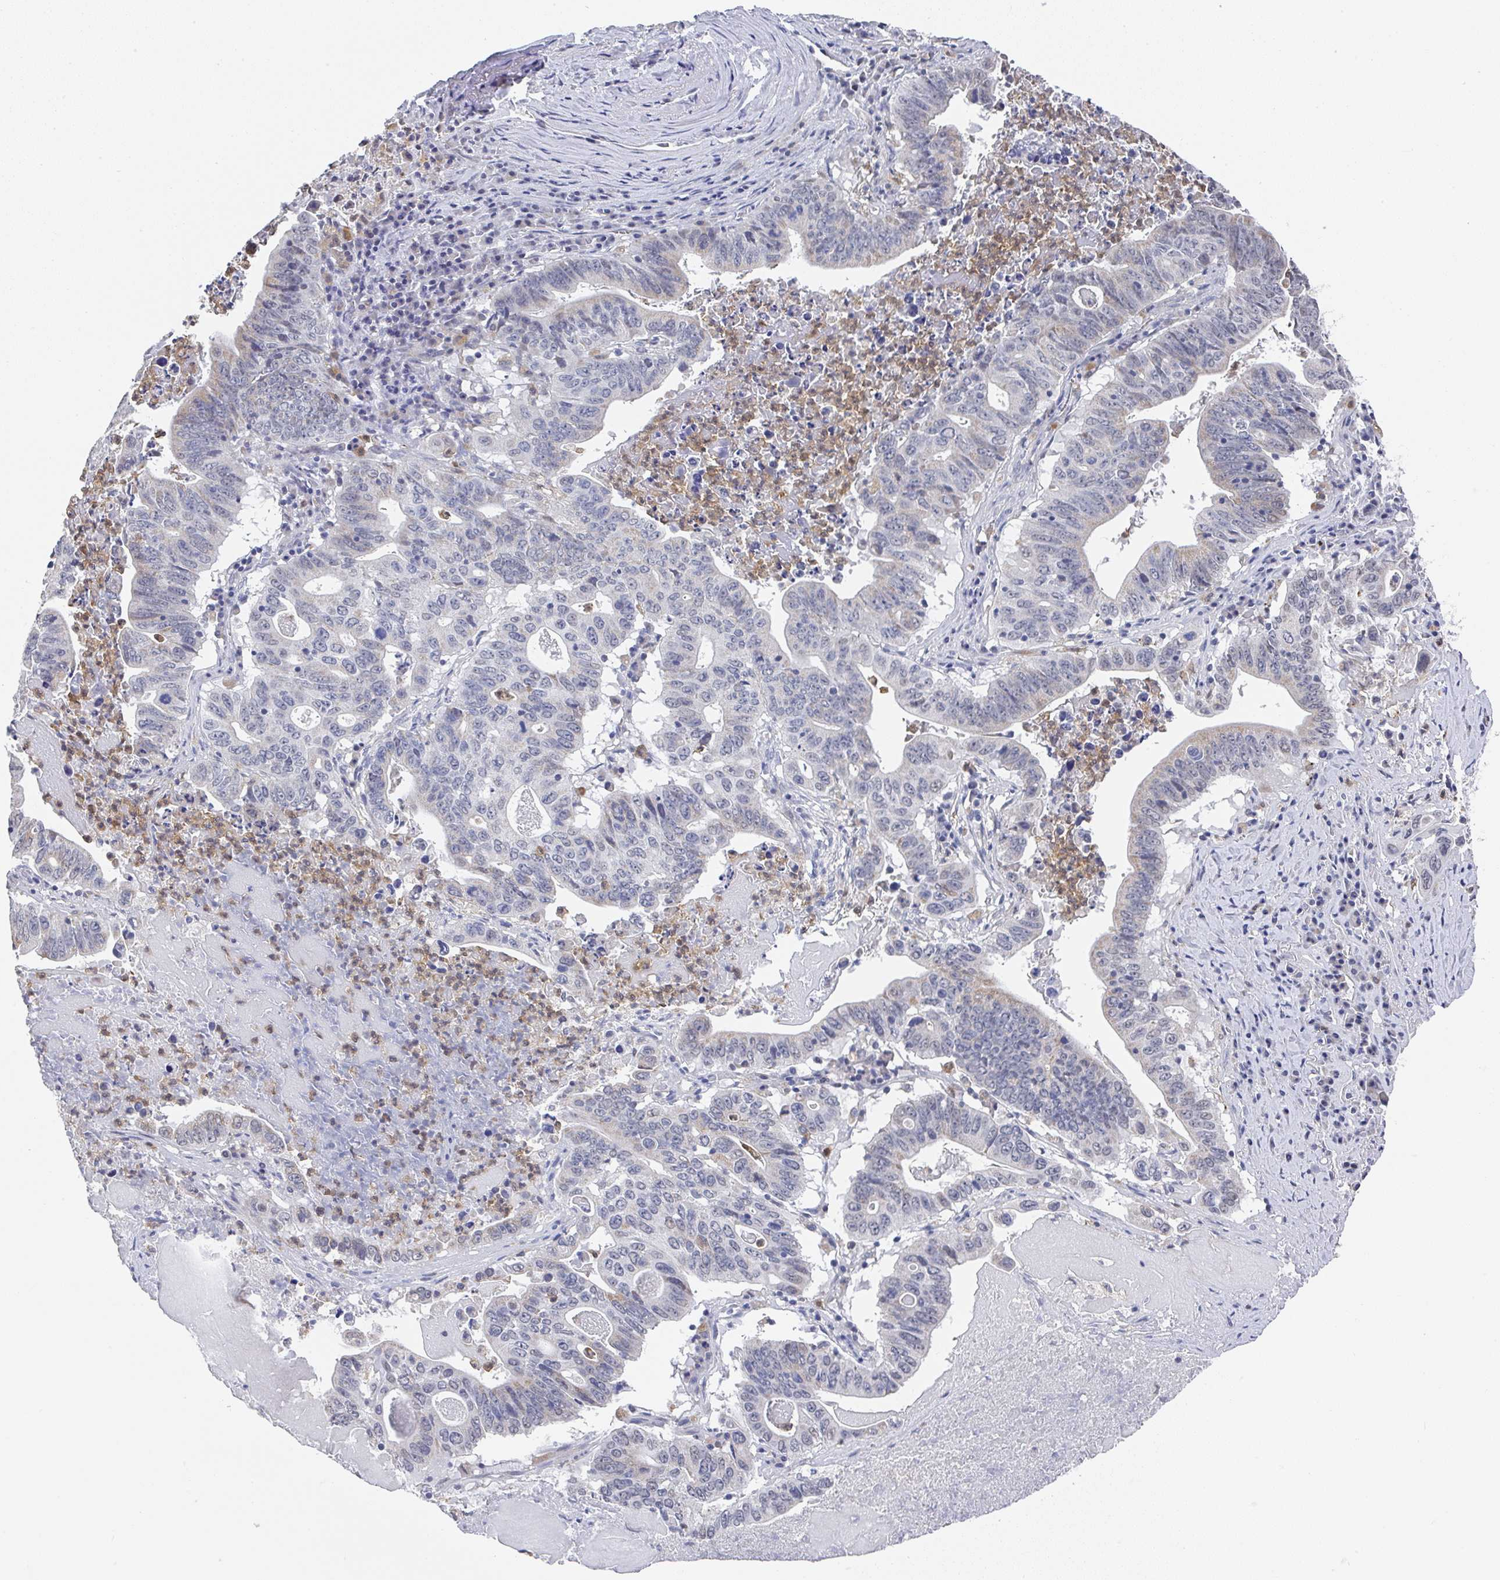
{"staining": {"intensity": "negative", "quantity": "none", "location": "none"}, "tissue": "lung cancer", "cell_type": "Tumor cells", "image_type": "cancer", "snomed": [{"axis": "morphology", "description": "Adenocarcinoma, NOS"}, {"axis": "topography", "description": "Lung"}], "caption": "The micrograph shows no significant expression in tumor cells of lung cancer.", "gene": "NCF1", "patient": {"sex": "female", "age": 60}}